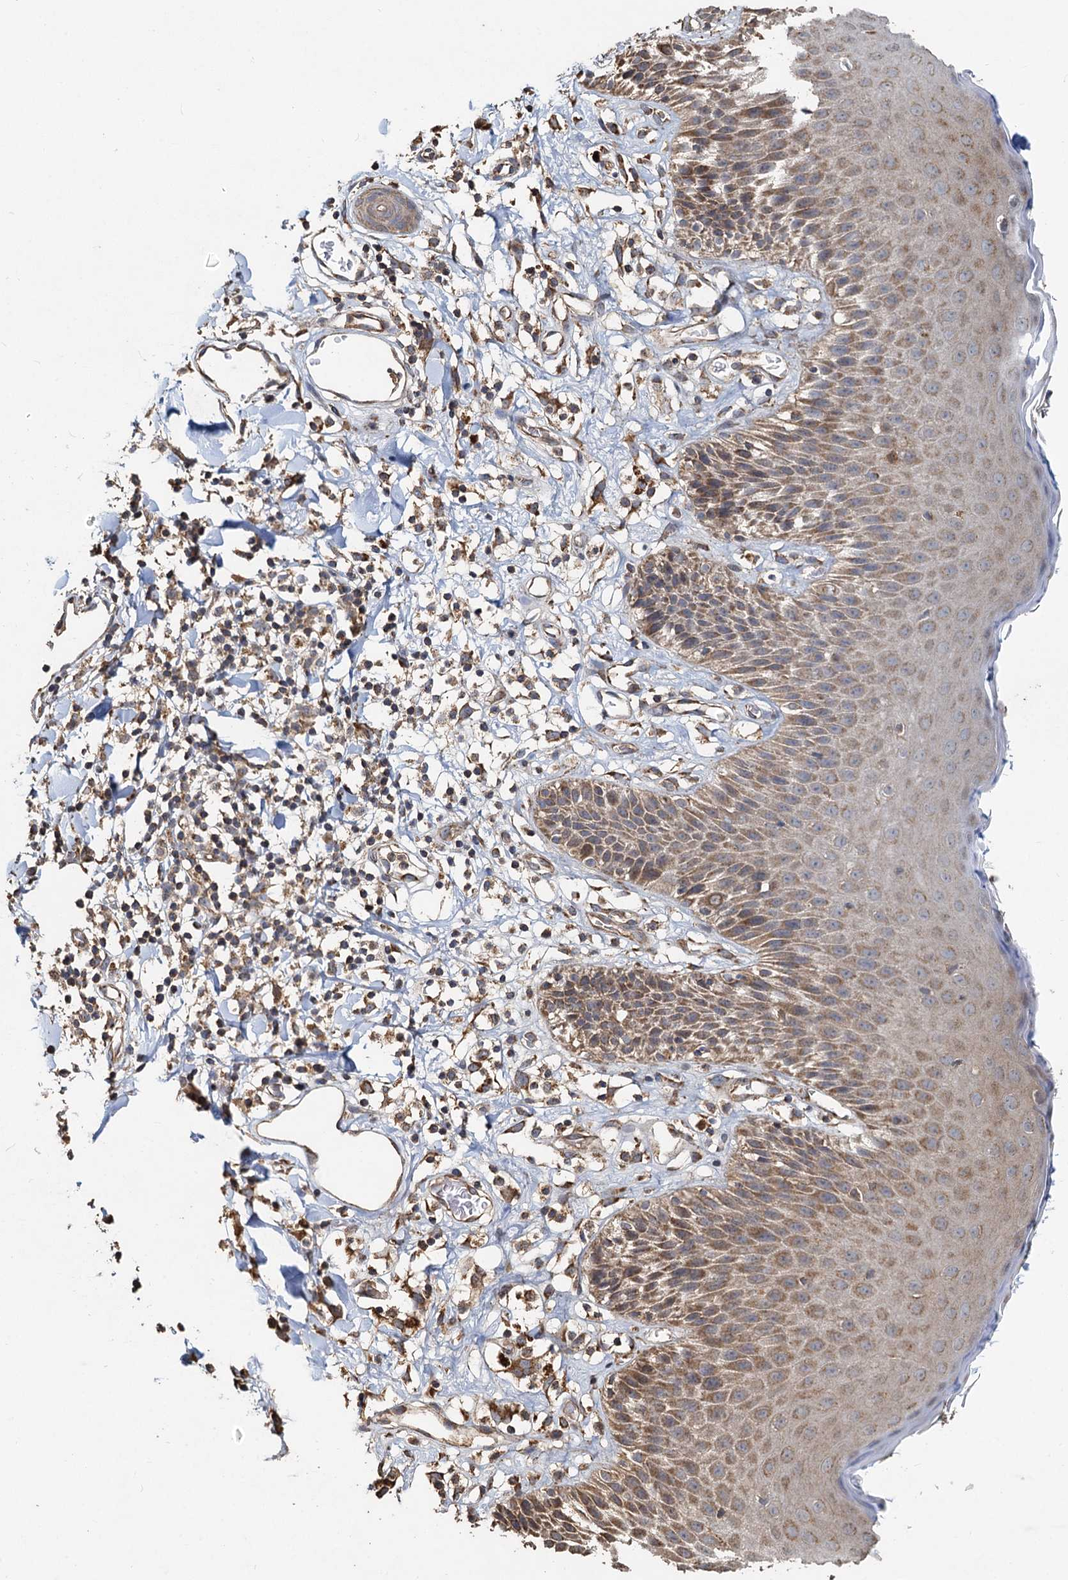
{"staining": {"intensity": "moderate", "quantity": "25%-75%", "location": "cytoplasmic/membranous"}, "tissue": "skin", "cell_type": "Epidermal cells", "image_type": "normal", "snomed": [{"axis": "morphology", "description": "Normal tissue, NOS"}, {"axis": "topography", "description": "Vulva"}], "caption": "Normal skin displays moderate cytoplasmic/membranous expression in approximately 25%-75% of epidermal cells.", "gene": "SDS", "patient": {"sex": "female", "age": 68}}